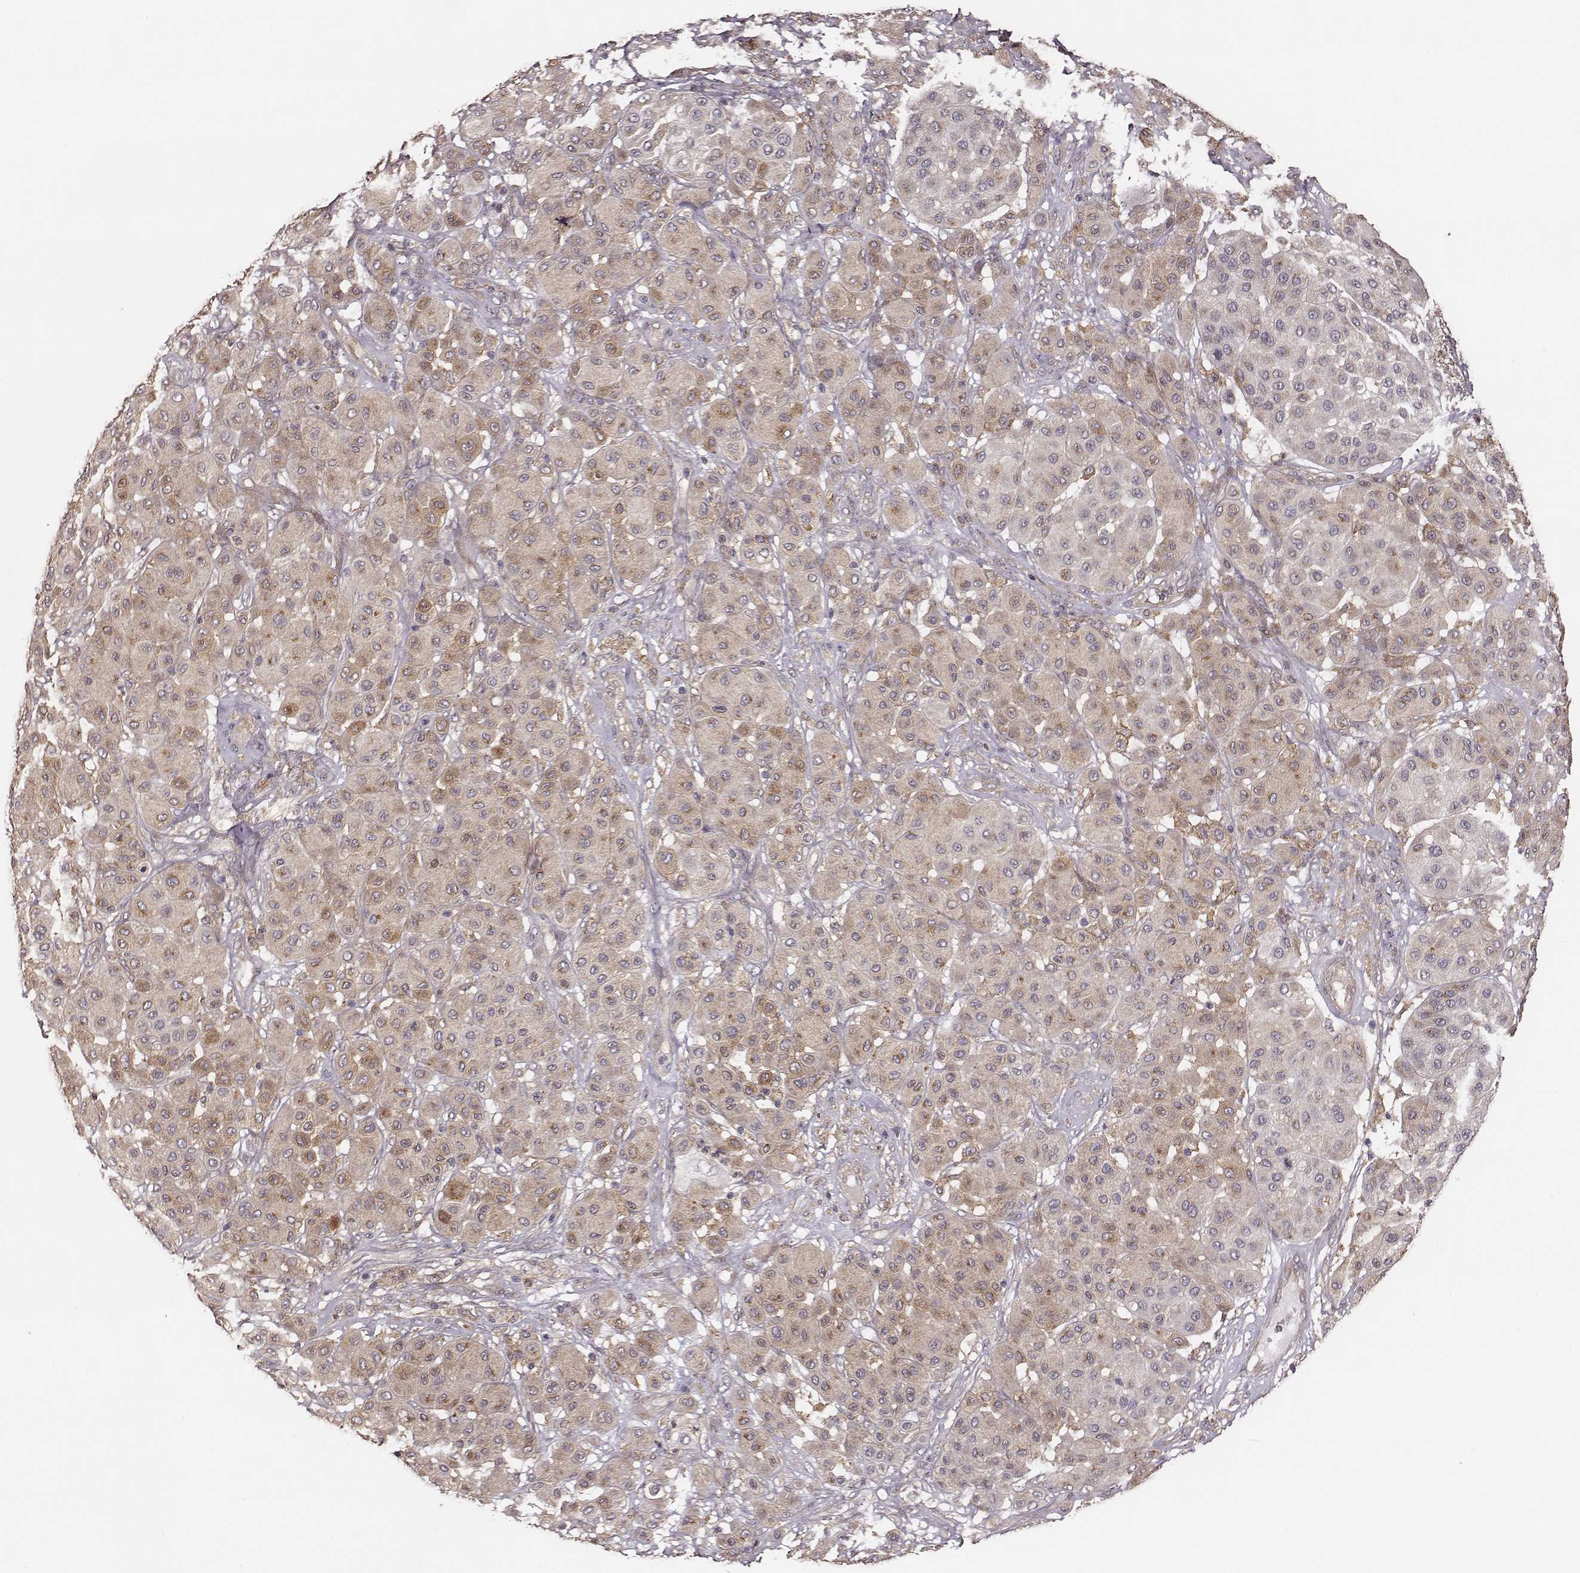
{"staining": {"intensity": "weak", "quantity": "25%-75%", "location": "cytoplasmic/membranous"}, "tissue": "melanoma", "cell_type": "Tumor cells", "image_type": "cancer", "snomed": [{"axis": "morphology", "description": "Malignant melanoma, Metastatic site"}, {"axis": "topography", "description": "Smooth muscle"}], "caption": "About 25%-75% of tumor cells in melanoma demonstrate weak cytoplasmic/membranous protein expression as visualized by brown immunohistochemical staining.", "gene": "VPS26A", "patient": {"sex": "male", "age": 41}}